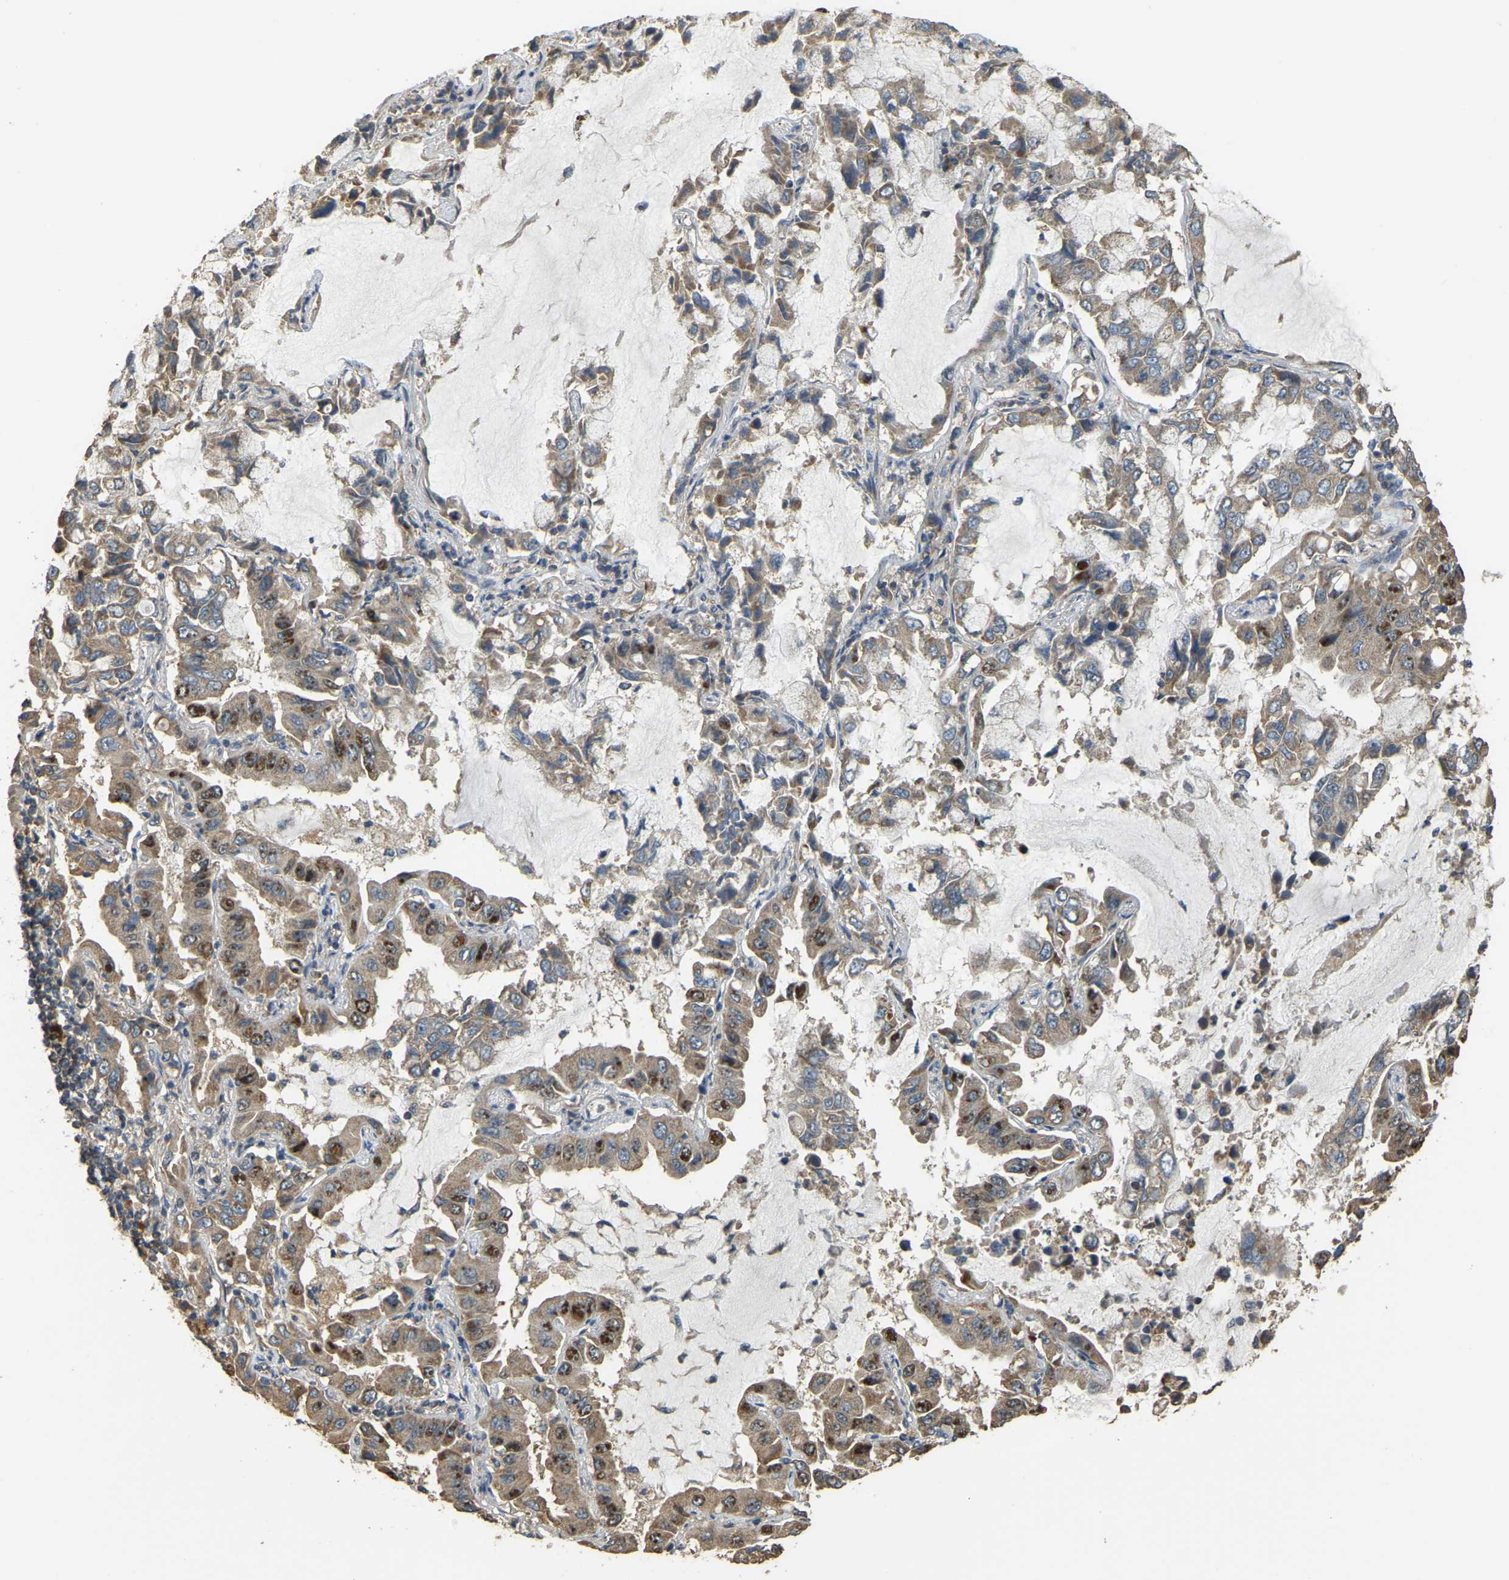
{"staining": {"intensity": "moderate", "quantity": ">75%", "location": "cytoplasmic/membranous"}, "tissue": "lung cancer", "cell_type": "Tumor cells", "image_type": "cancer", "snomed": [{"axis": "morphology", "description": "Adenocarcinoma, NOS"}, {"axis": "topography", "description": "Lung"}], "caption": "A high-resolution histopathology image shows immunohistochemistry (IHC) staining of lung cancer, which reveals moderate cytoplasmic/membranous positivity in about >75% of tumor cells.", "gene": "GNG2", "patient": {"sex": "male", "age": 64}}